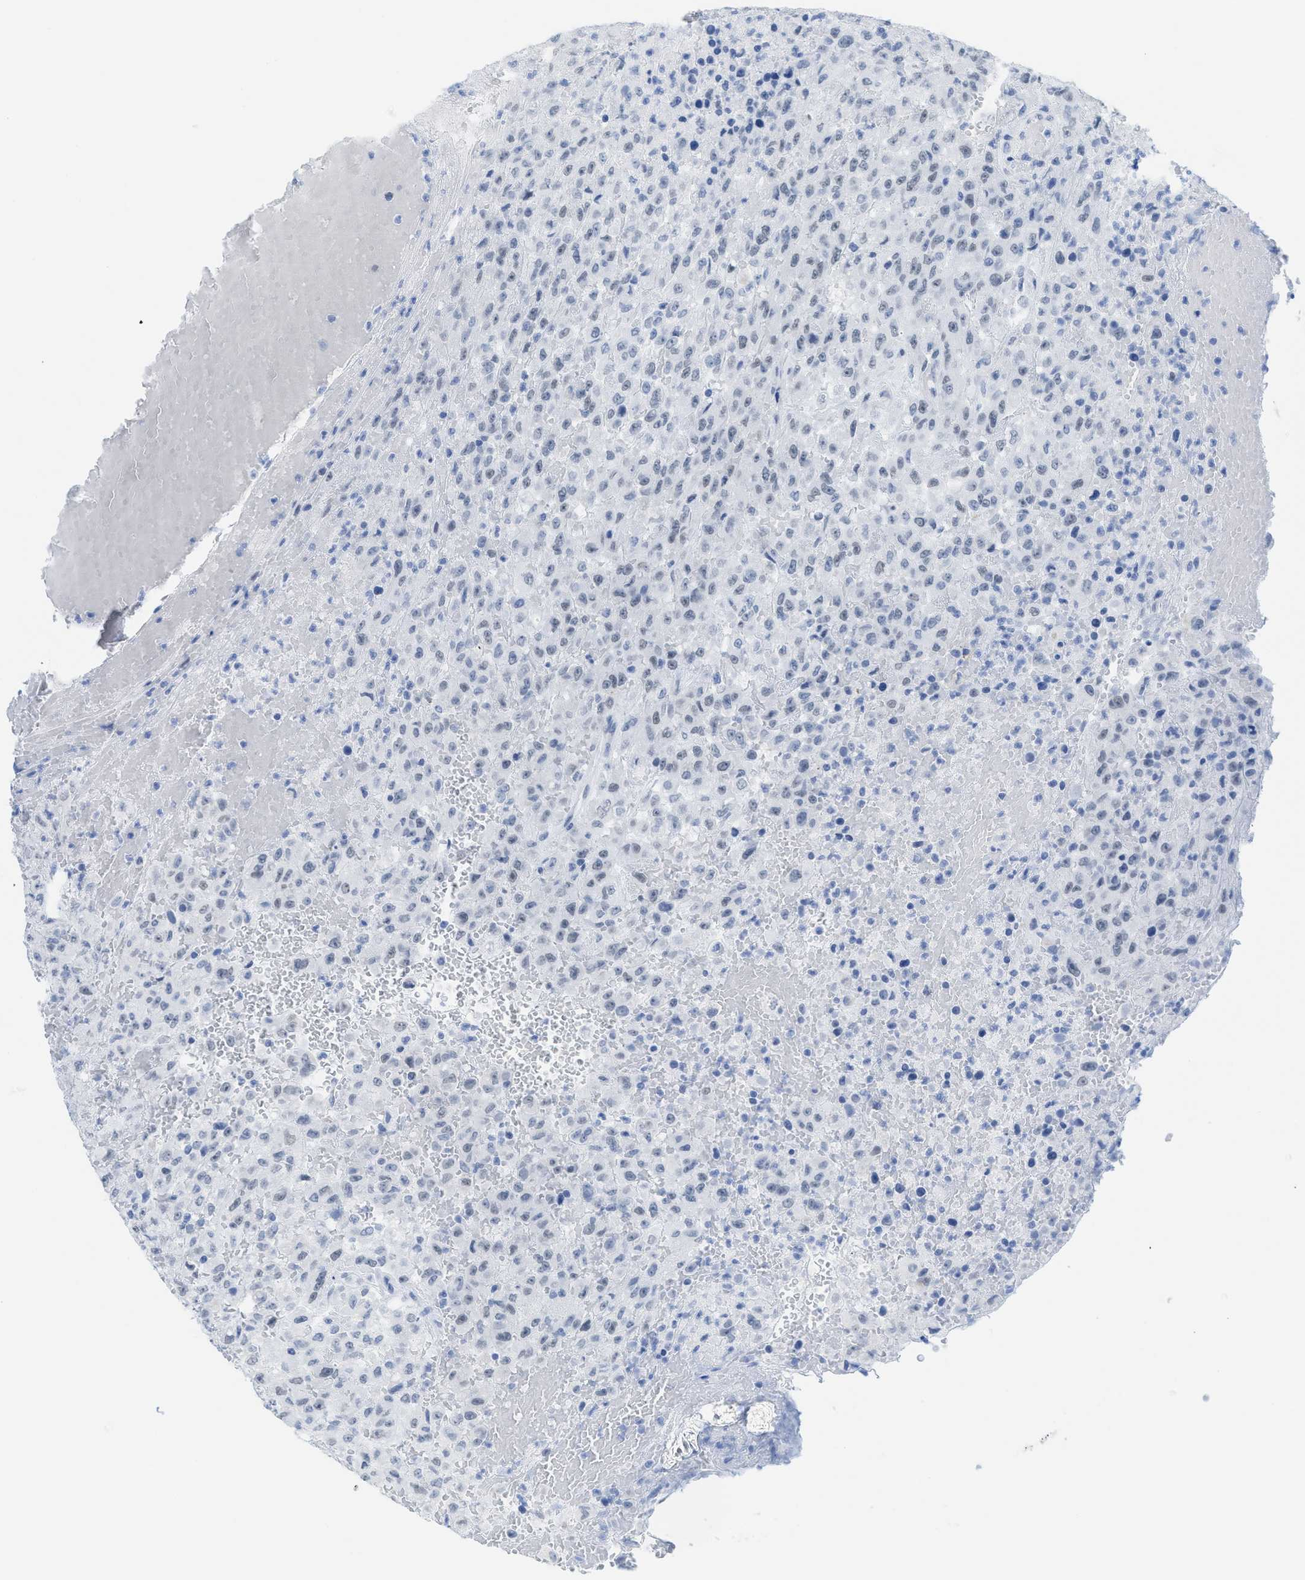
{"staining": {"intensity": "negative", "quantity": "none", "location": "none"}, "tissue": "urothelial cancer", "cell_type": "Tumor cells", "image_type": "cancer", "snomed": [{"axis": "morphology", "description": "Urothelial carcinoma, High grade"}, {"axis": "topography", "description": "Urinary bladder"}], "caption": "Immunohistochemical staining of human urothelial carcinoma (high-grade) demonstrates no significant expression in tumor cells. Nuclei are stained in blue.", "gene": "WDR4", "patient": {"sex": "male", "age": 46}}